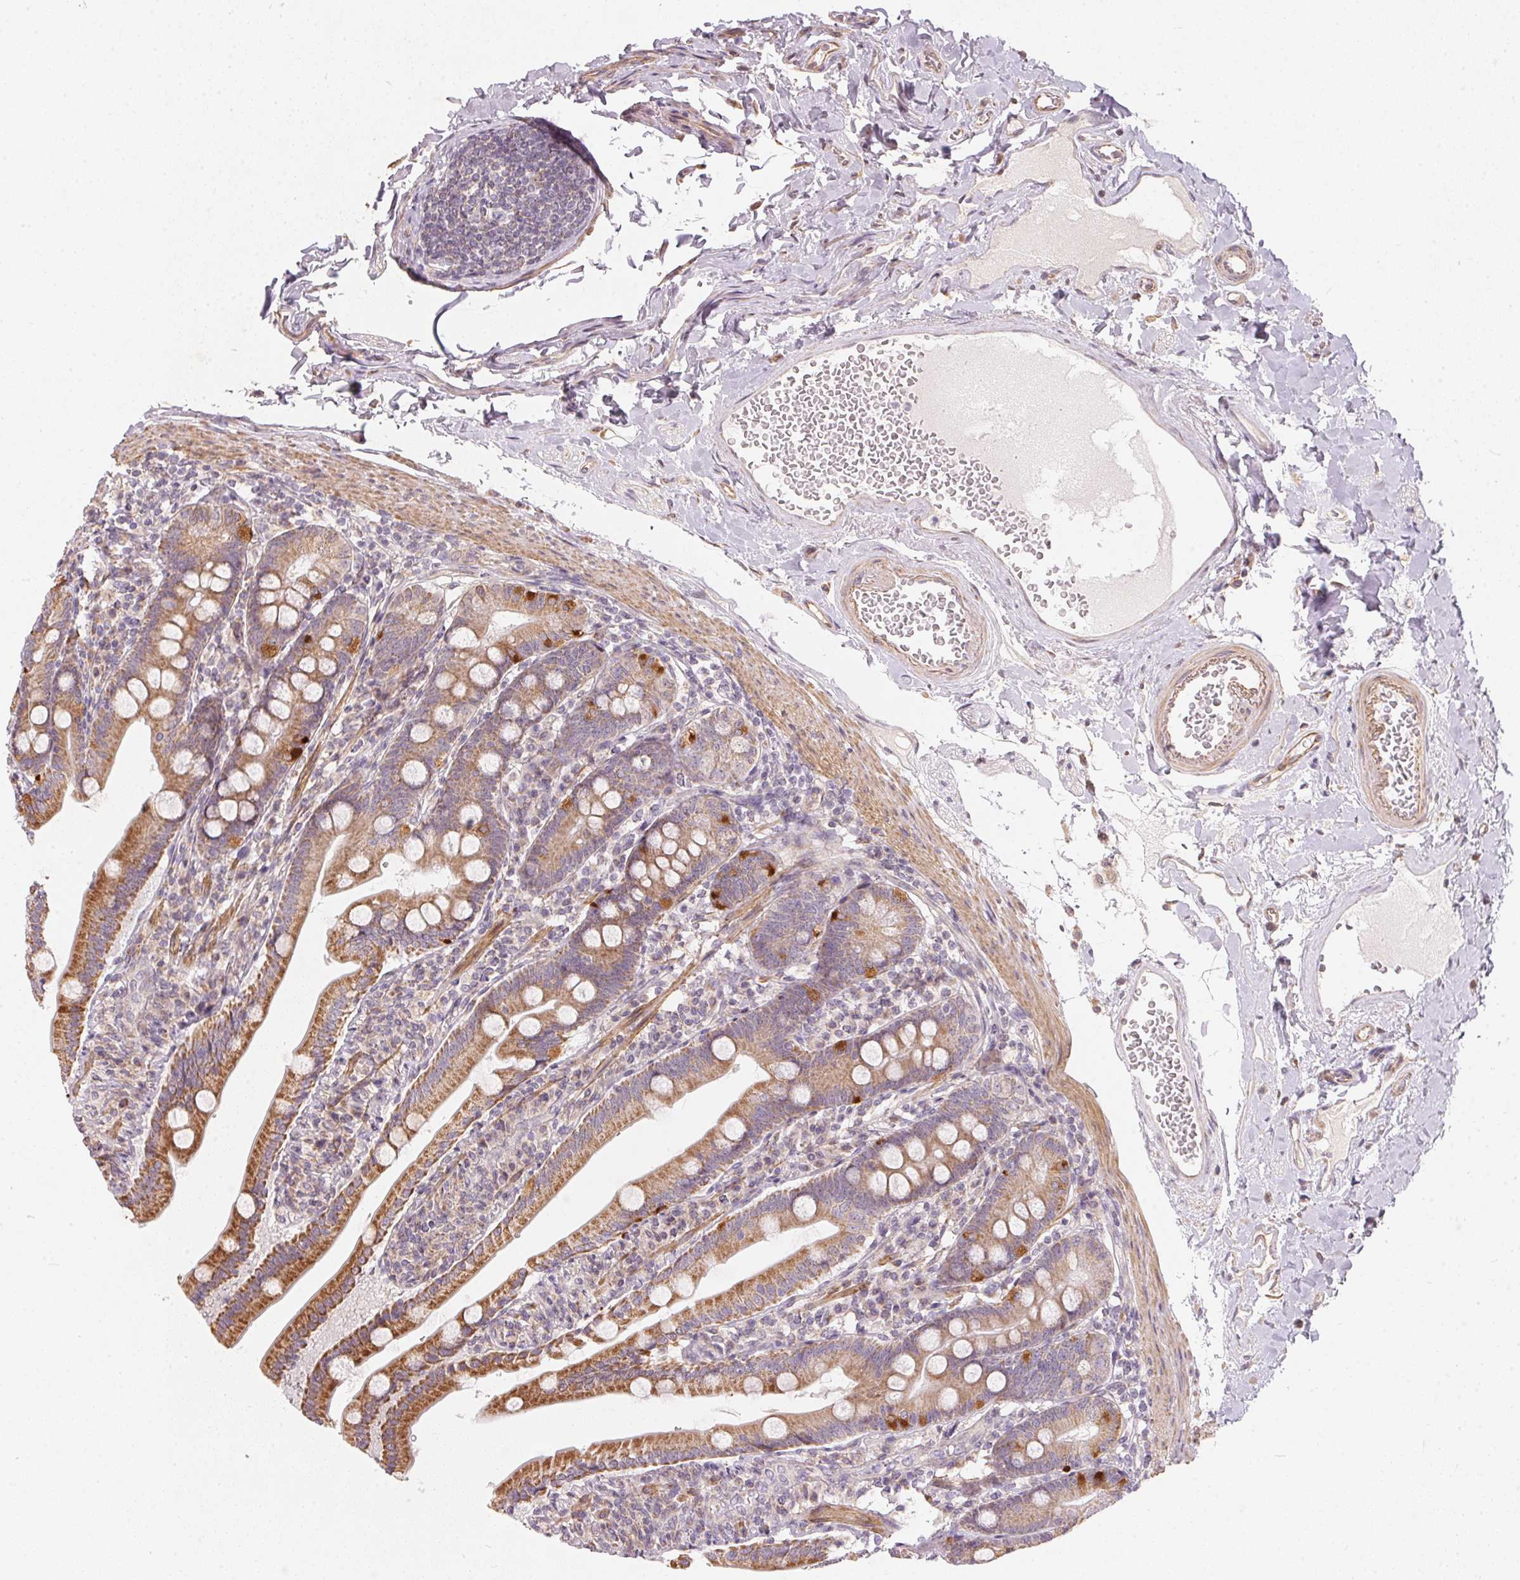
{"staining": {"intensity": "moderate", "quantity": ">75%", "location": "cytoplasmic/membranous"}, "tissue": "duodenum", "cell_type": "Glandular cells", "image_type": "normal", "snomed": [{"axis": "morphology", "description": "Normal tissue, NOS"}, {"axis": "topography", "description": "Duodenum"}], "caption": "This image demonstrates unremarkable duodenum stained with immunohistochemistry to label a protein in brown. The cytoplasmic/membranous of glandular cells show moderate positivity for the protein. Nuclei are counter-stained blue.", "gene": "VWA5B2", "patient": {"sex": "female", "age": 67}}